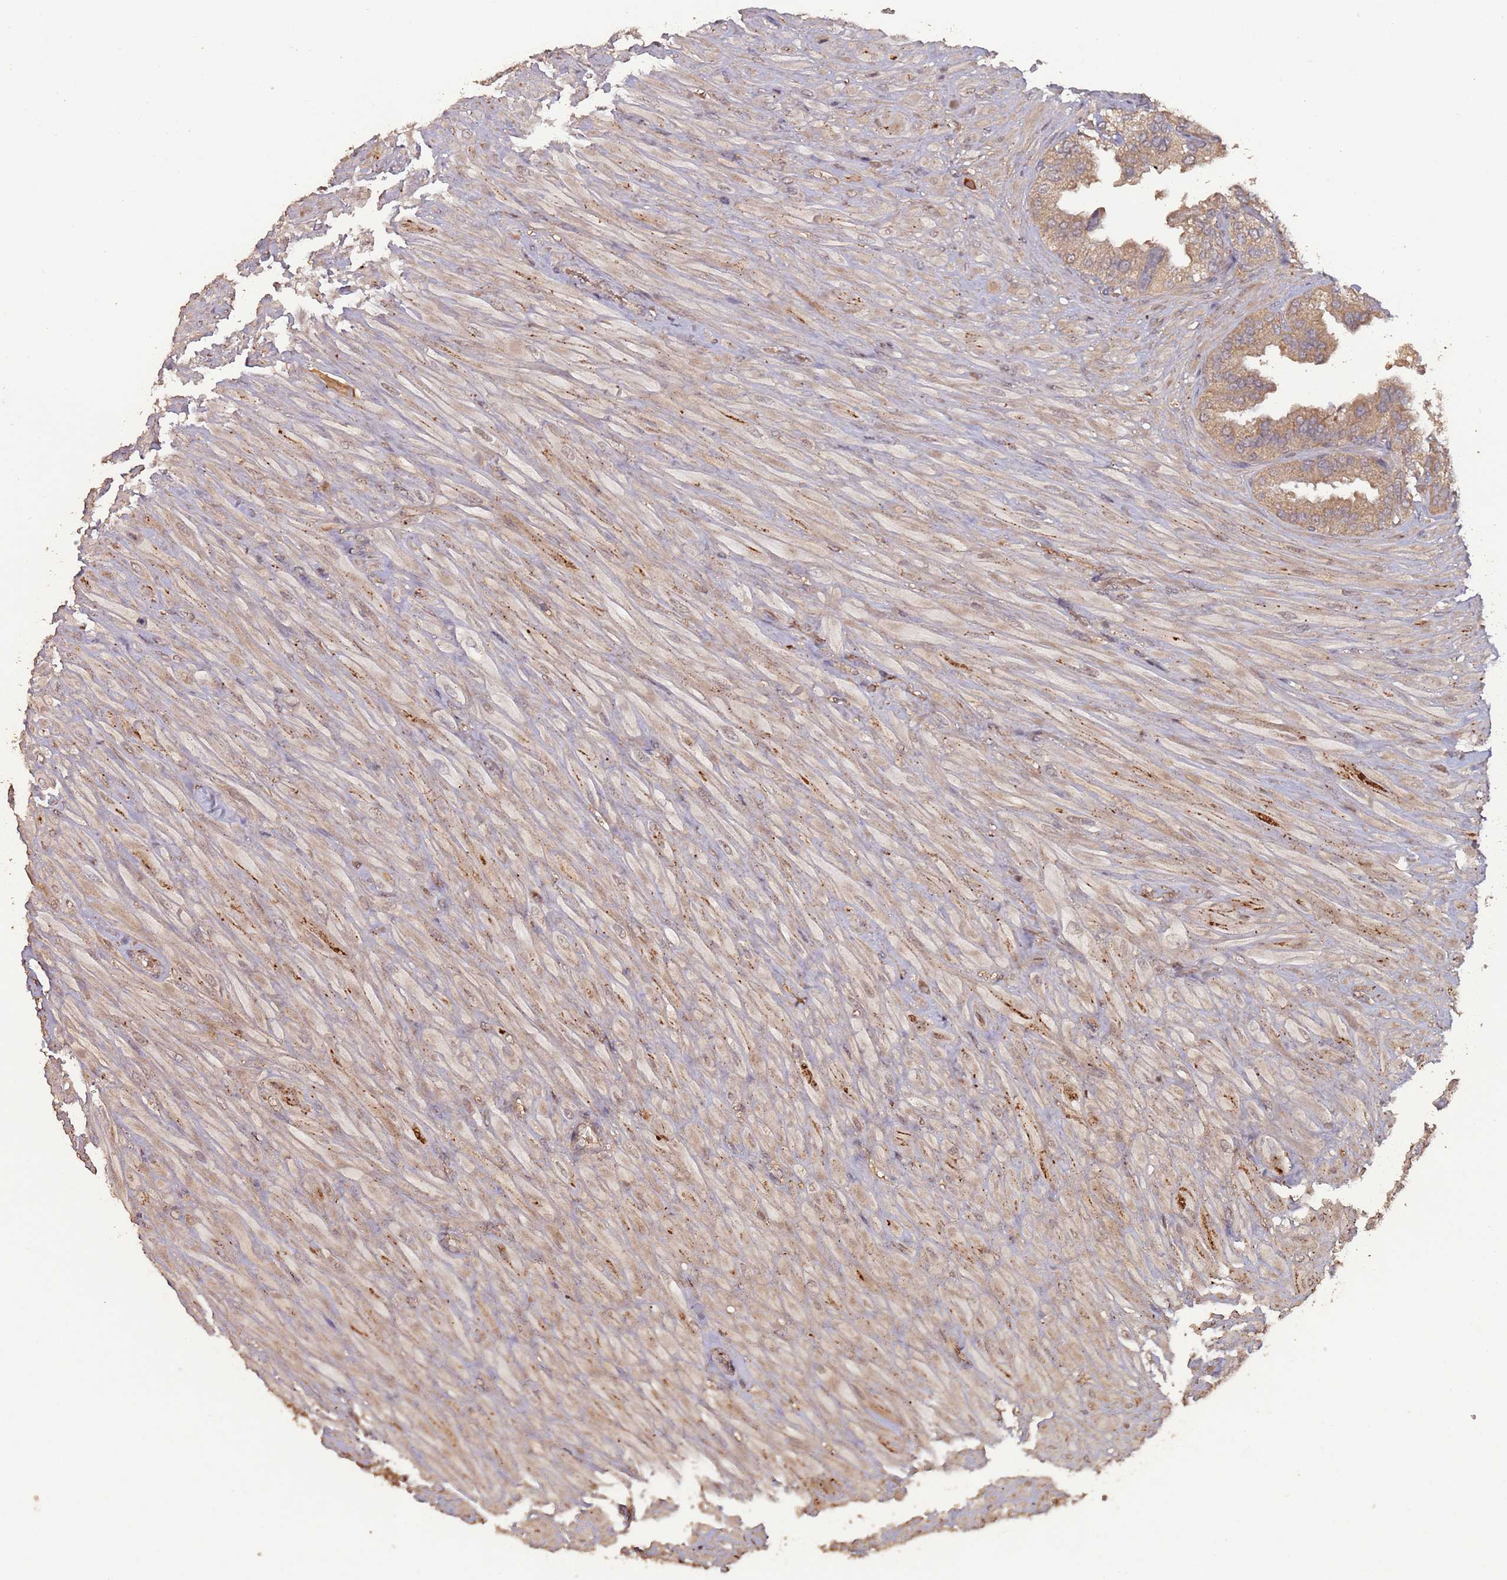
{"staining": {"intensity": "moderate", "quantity": ">75%", "location": "cytoplasmic/membranous"}, "tissue": "seminal vesicle", "cell_type": "Glandular cells", "image_type": "normal", "snomed": [{"axis": "morphology", "description": "Normal tissue, NOS"}, {"axis": "topography", "description": "Seminal veicle"}, {"axis": "topography", "description": "Peripheral nerve tissue"}], "caption": "Immunohistochemistry (IHC) of benign seminal vesicle reveals medium levels of moderate cytoplasmic/membranous positivity in approximately >75% of glandular cells.", "gene": "FRAT1", "patient": {"sex": "male", "age": 63}}